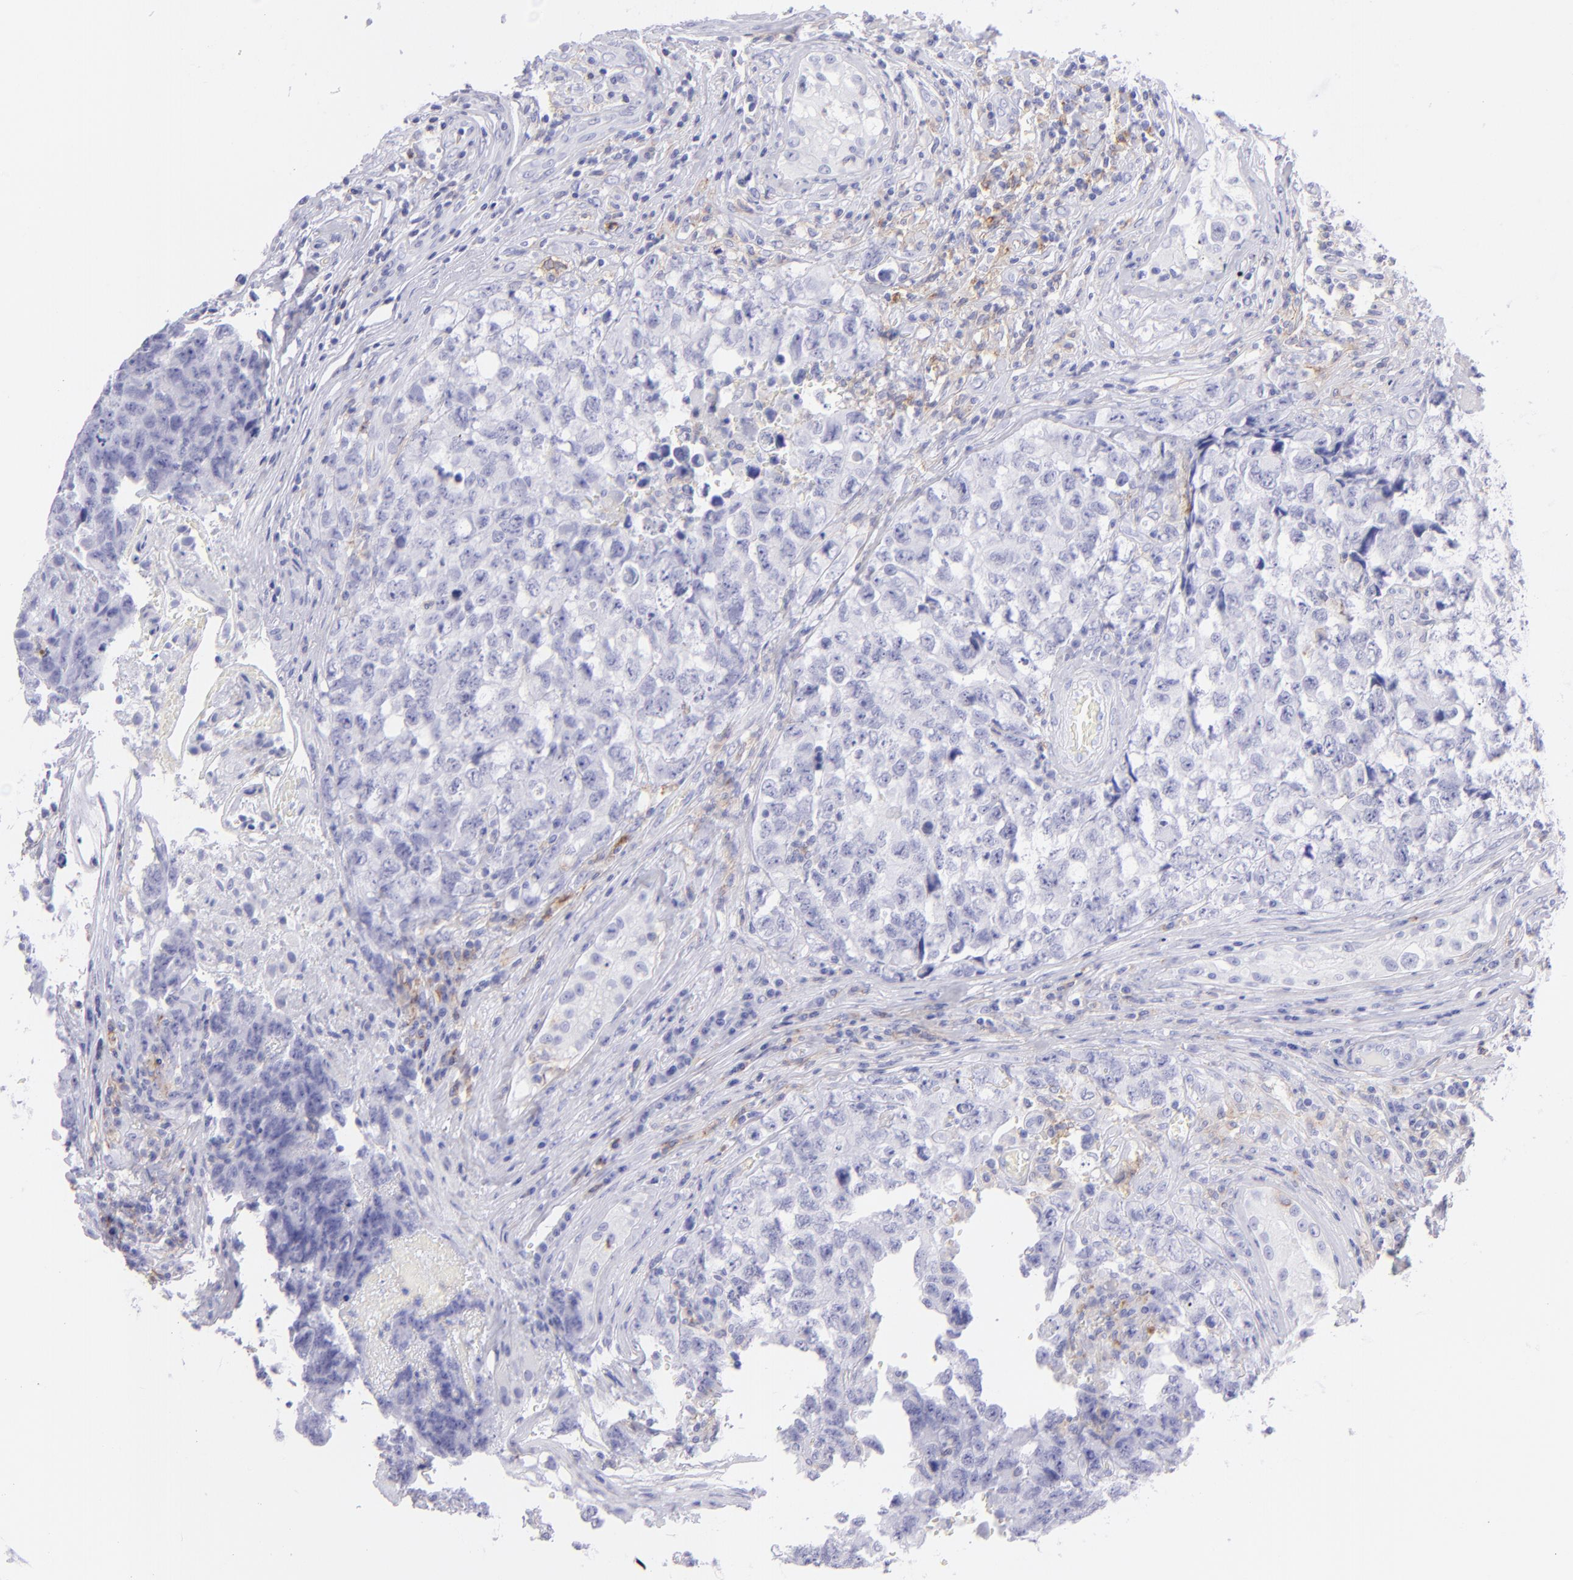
{"staining": {"intensity": "weak", "quantity": "<25%", "location": "cytoplasmic/membranous"}, "tissue": "testis cancer", "cell_type": "Tumor cells", "image_type": "cancer", "snomed": [{"axis": "morphology", "description": "Carcinoma, Embryonal, NOS"}, {"axis": "topography", "description": "Testis"}], "caption": "The histopathology image demonstrates no staining of tumor cells in testis cancer.", "gene": "CD72", "patient": {"sex": "male", "age": 31}}